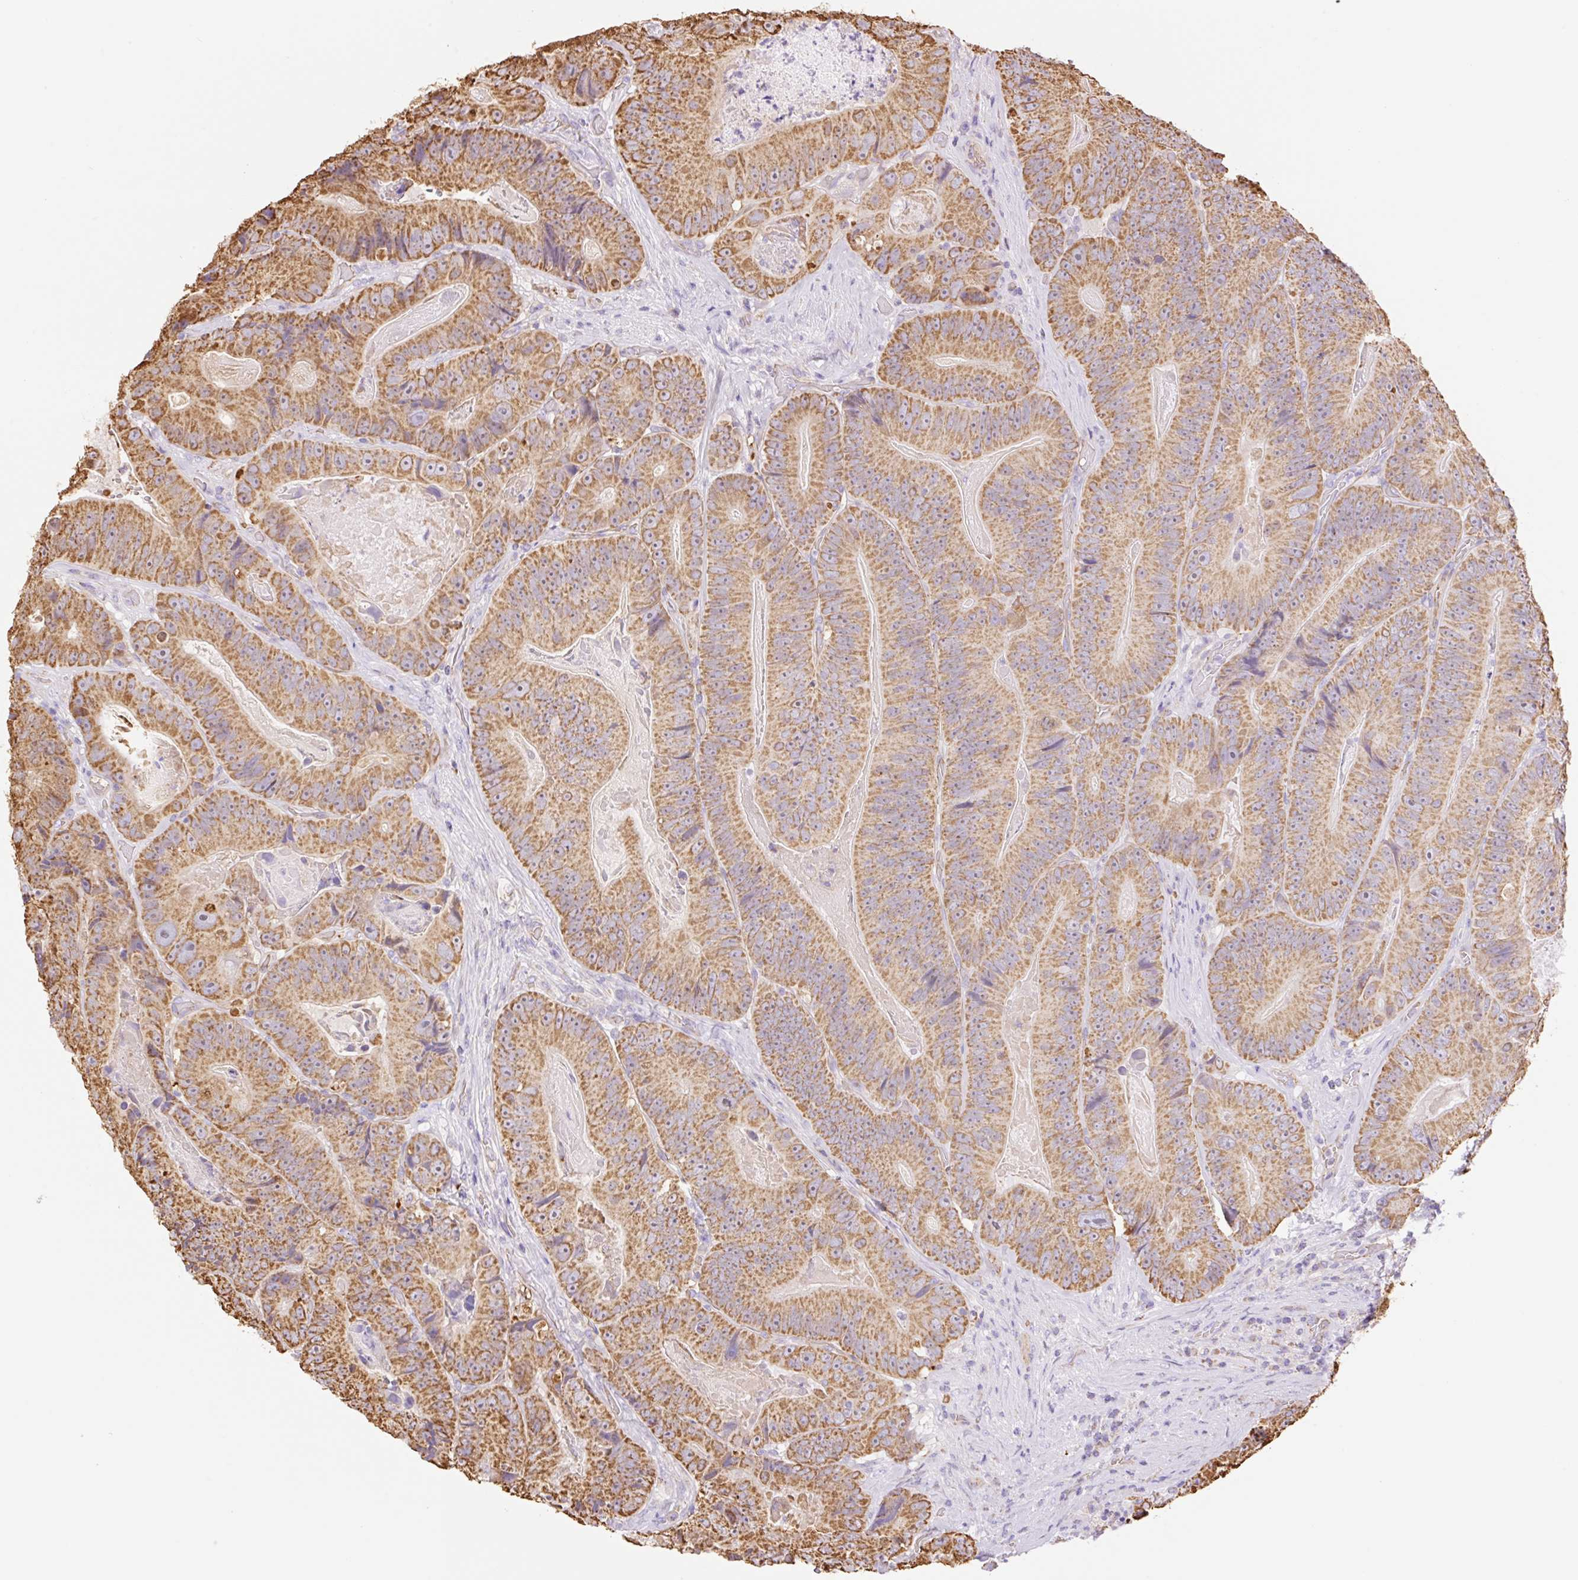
{"staining": {"intensity": "moderate", "quantity": ">75%", "location": "cytoplasmic/membranous"}, "tissue": "colorectal cancer", "cell_type": "Tumor cells", "image_type": "cancer", "snomed": [{"axis": "morphology", "description": "Adenocarcinoma, NOS"}, {"axis": "topography", "description": "Colon"}], "caption": "Protein expression analysis of human colorectal cancer (adenocarcinoma) reveals moderate cytoplasmic/membranous expression in approximately >75% of tumor cells. Immunohistochemistry (ihc) stains the protein of interest in brown and the nuclei are stained blue.", "gene": "ESAM", "patient": {"sex": "female", "age": 86}}